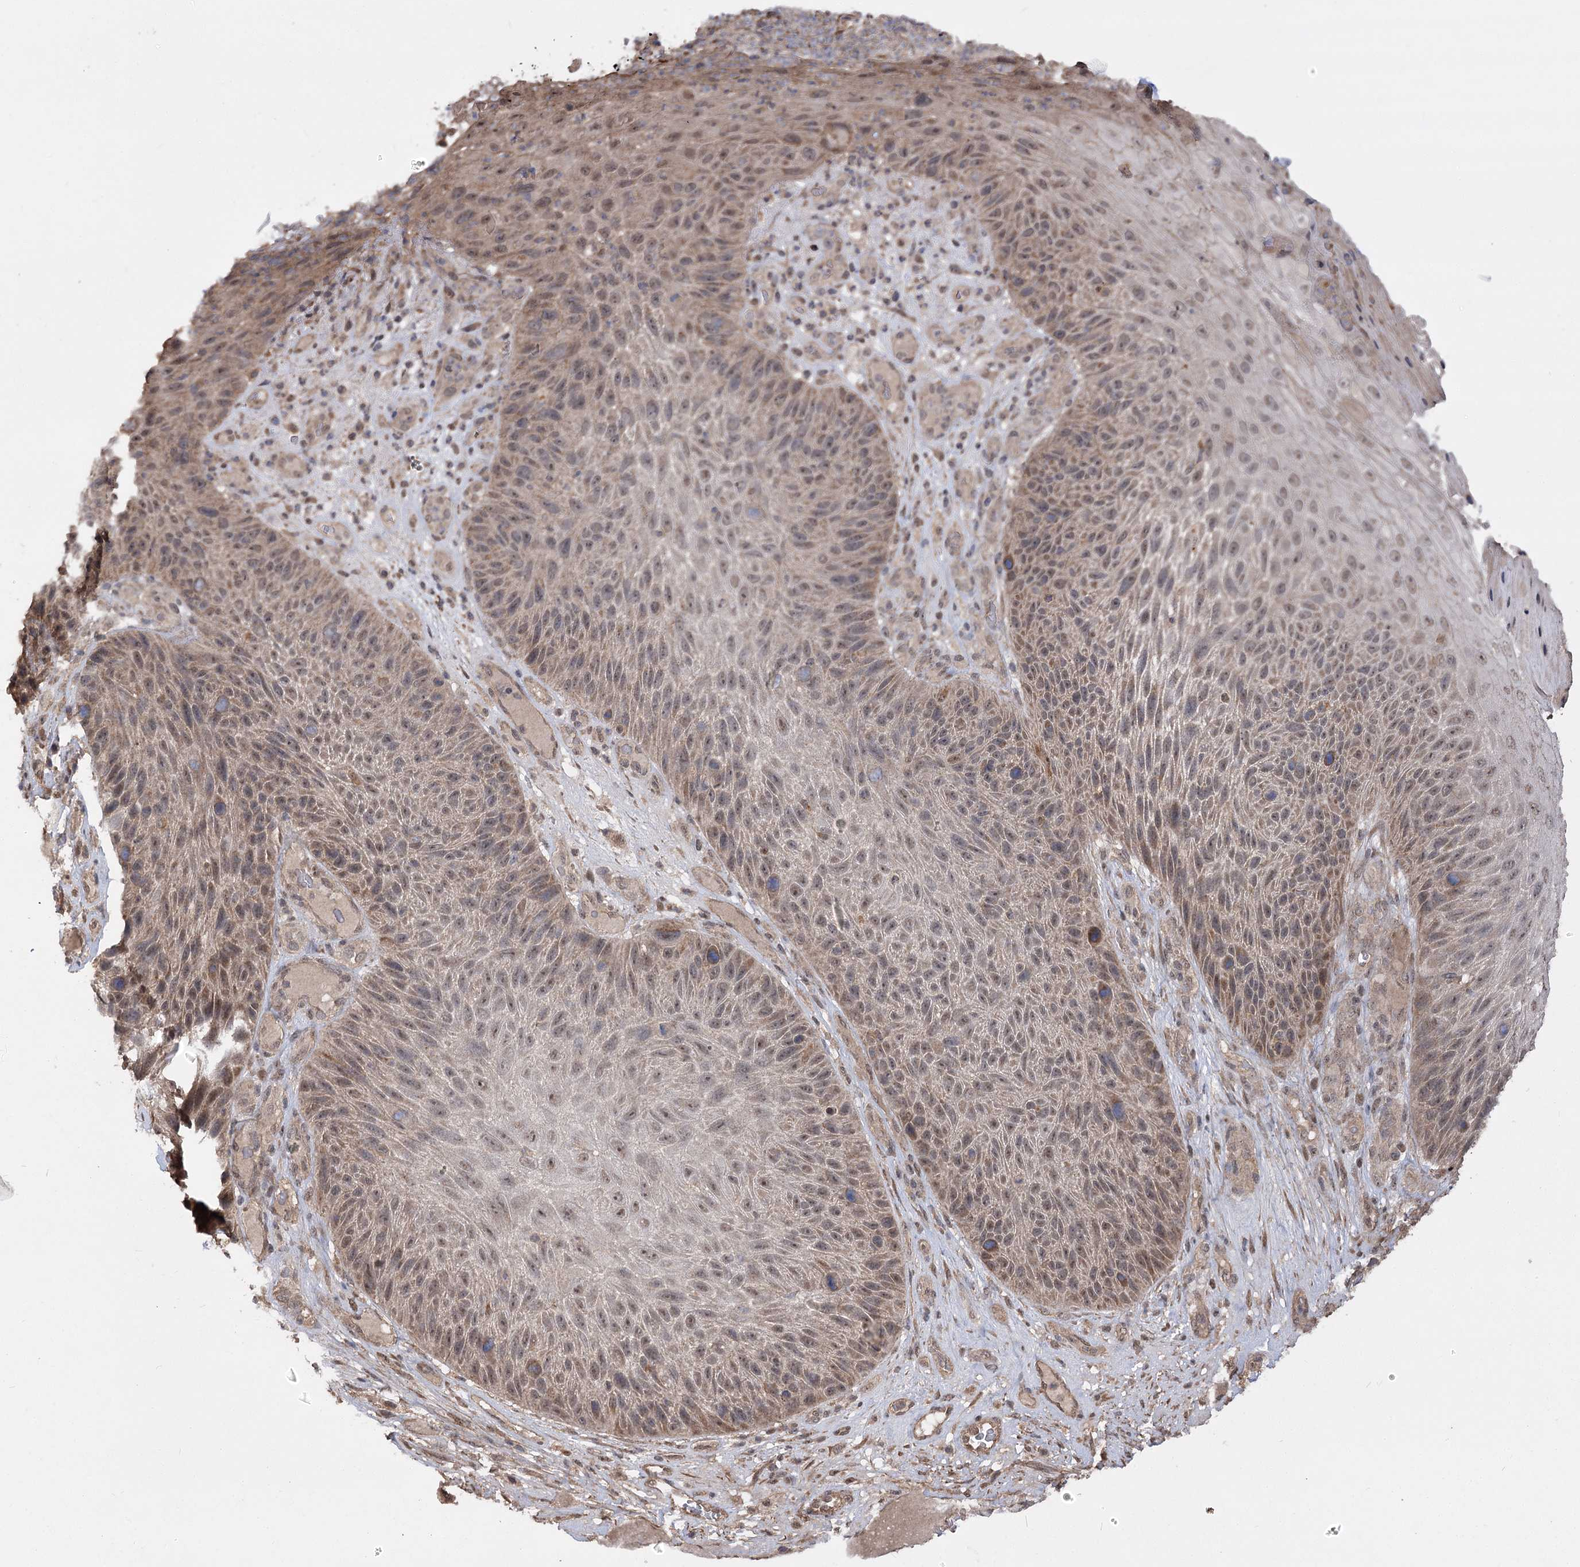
{"staining": {"intensity": "moderate", "quantity": ">75%", "location": "cytoplasmic/membranous,nuclear"}, "tissue": "skin cancer", "cell_type": "Tumor cells", "image_type": "cancer", "snomed": [{"axis": "morphology", "description": "Squamous cell carcinoma, NOS"}, {"axis": "topography", "description": "Skin"}], "caption": "High-power microscopy captured an immunohistochemistry (IHC) image of squamous cell carcinoma (skin), revealing moderate cytoplasmic/membranous and nuclear expression in about >75% of tumor cells.", "gene": "TENM2", "patient": {"sex": "female", "age": 88}}